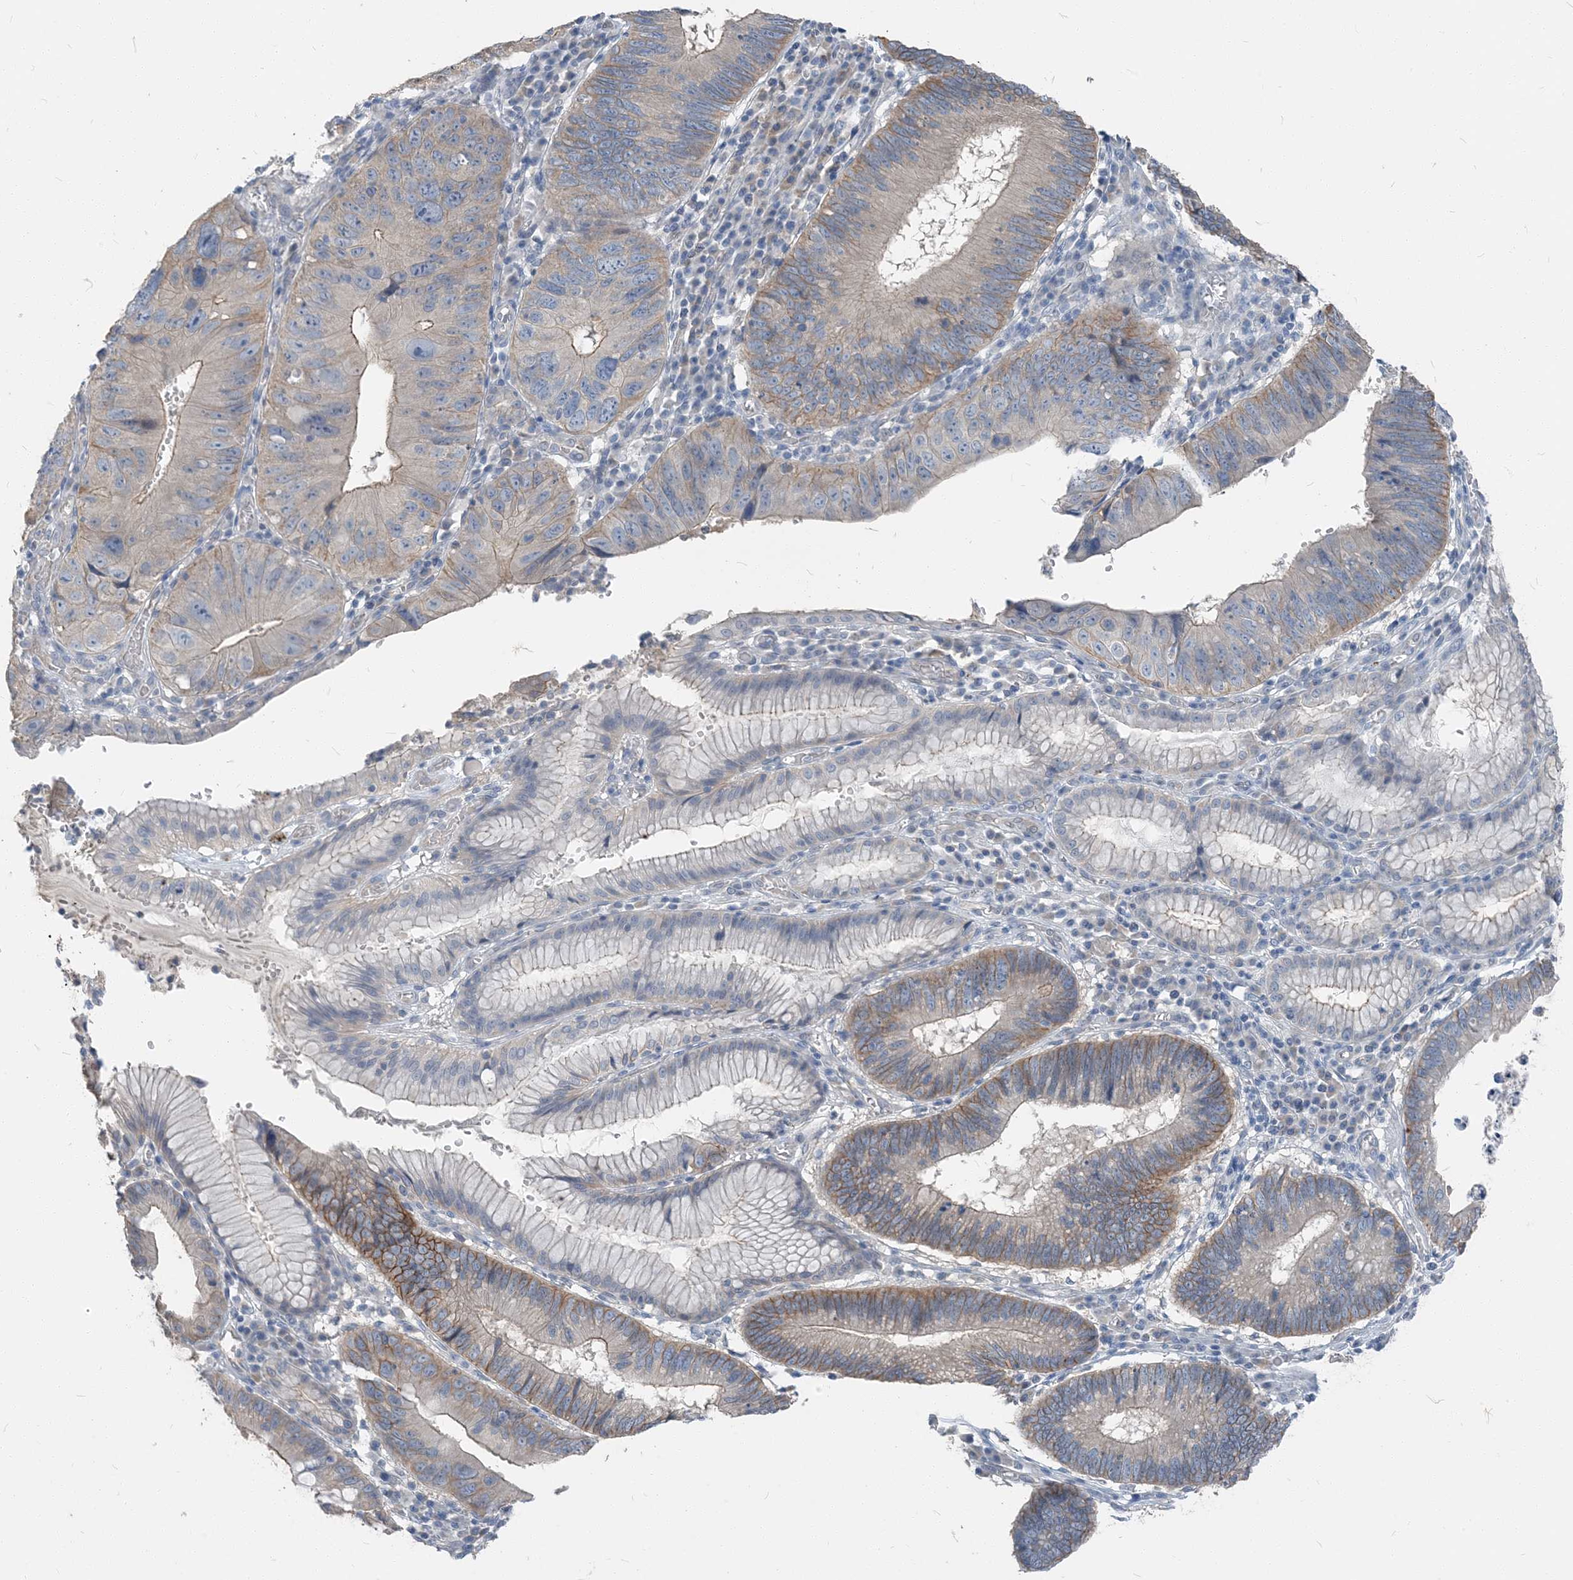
{"staining": {"intensity": "moderate", "quantity": "<25%", "location": "cytoplasmic/membranous"}, "tissue": "stomach cancer", "cell_type": "Tumor cells", "image_type": "cancer", "snomed": [{"axis": "morphology", "description": "Adenocarcinoma, NOS"}, {"axis": "topography", "description": "Stomach"}], "caption": "A low amount of moderate cytoplasmic/membranous positivity is present in about <25% of tumor cells in adenocarcinoma (stomach) tissue.", "gene": "NCOA7", "patient": {"sex": "male", "age": 59}}